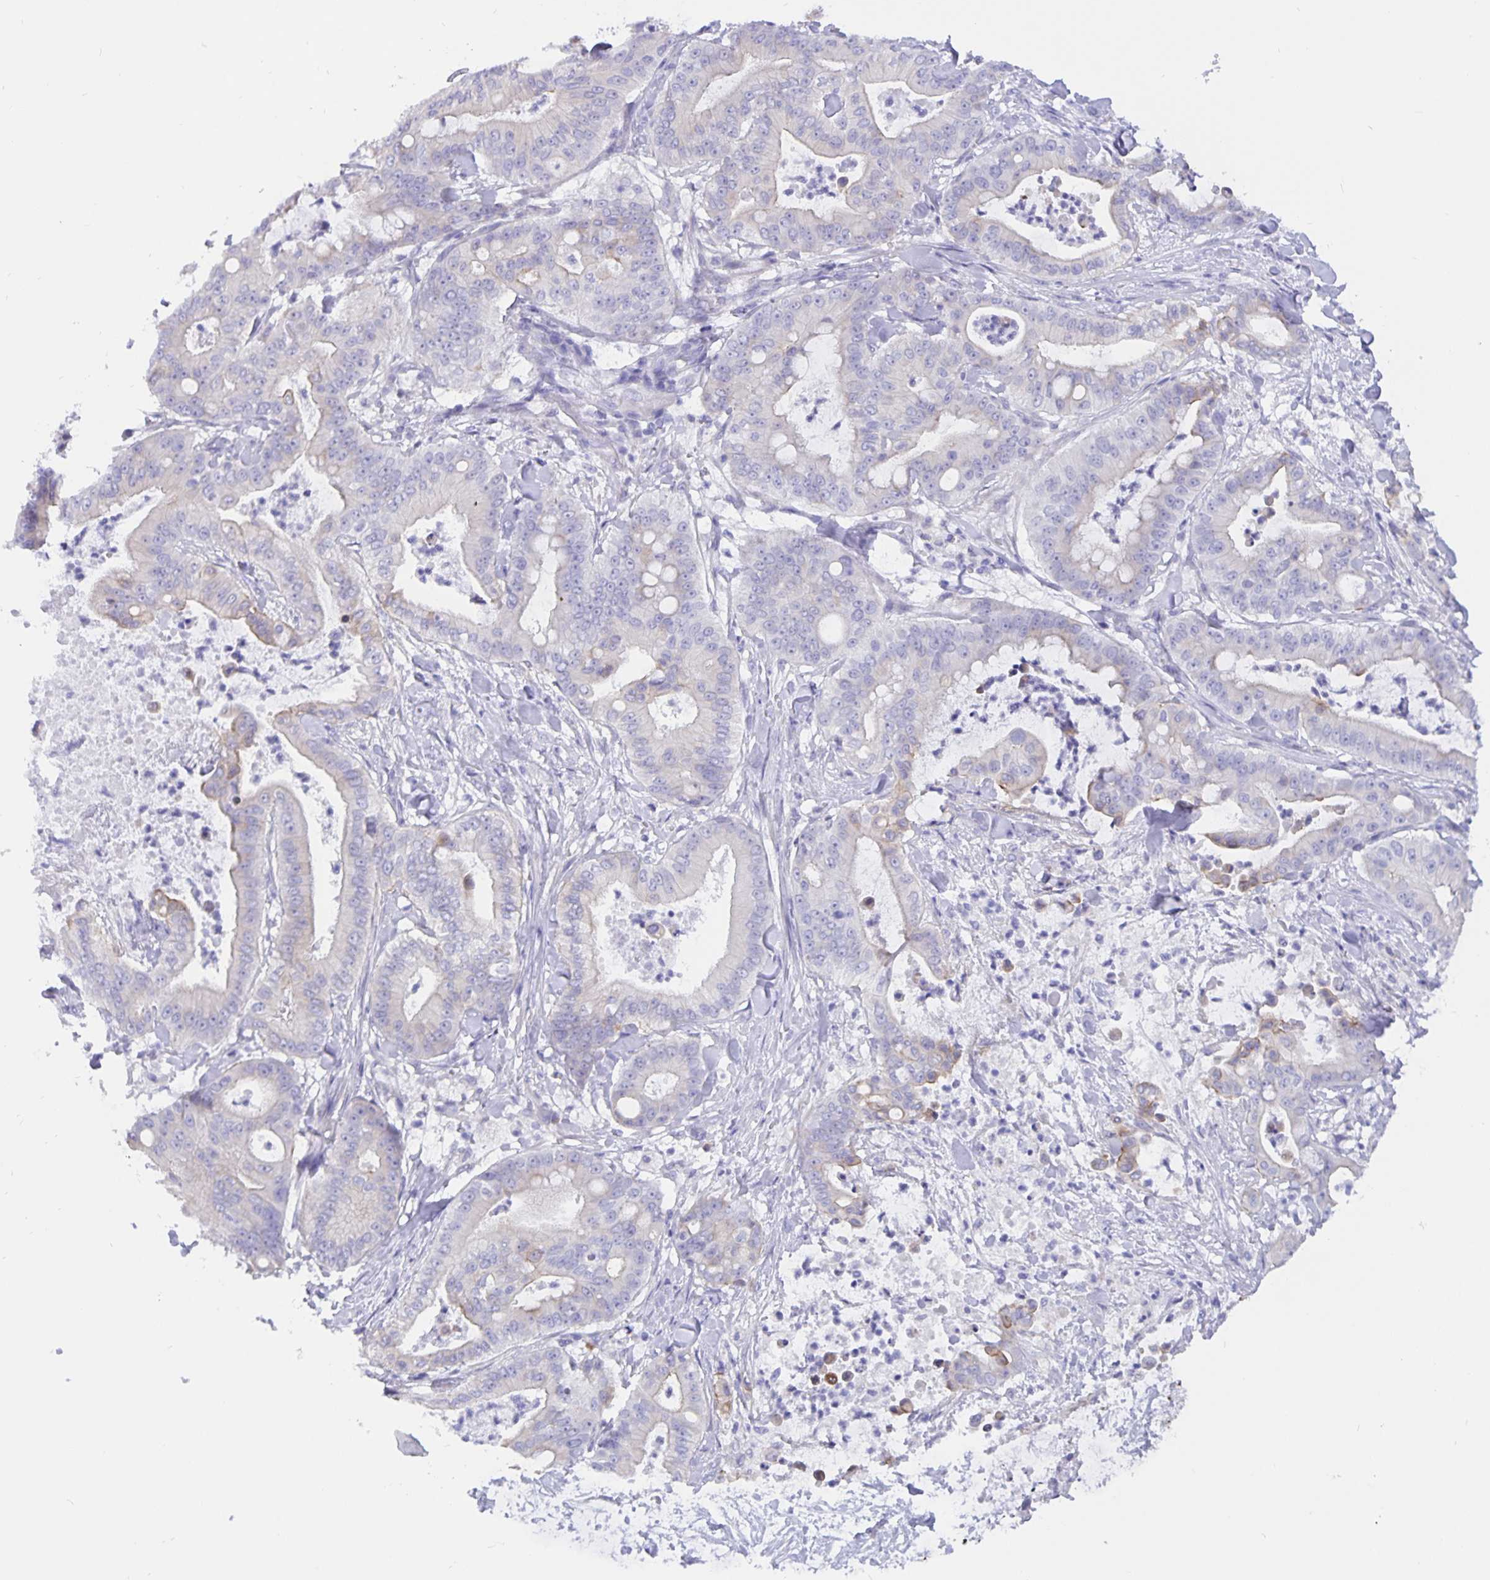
{"staining": {"intensity": "negative", "quantity": "none", "location": "none"}, "tissue": "pancreatic cancer", "cell_type": "Tumor cells", "image_type": "cancer", "snomed": [{"axis": "morphology", "description": "Adenocarcinoma, NOS"}, {"axis": "topography", "description": "Pancreas"}], "caption": "High magnification brightfield microscopy of adenocarcinoma (pancreatic) stained with DAB (brown) and counterstained with hematoxylin (blue): tumor cells show no significant expression.", "gene": "ERMN", "patient": {"sex": "male", "age": 71}}